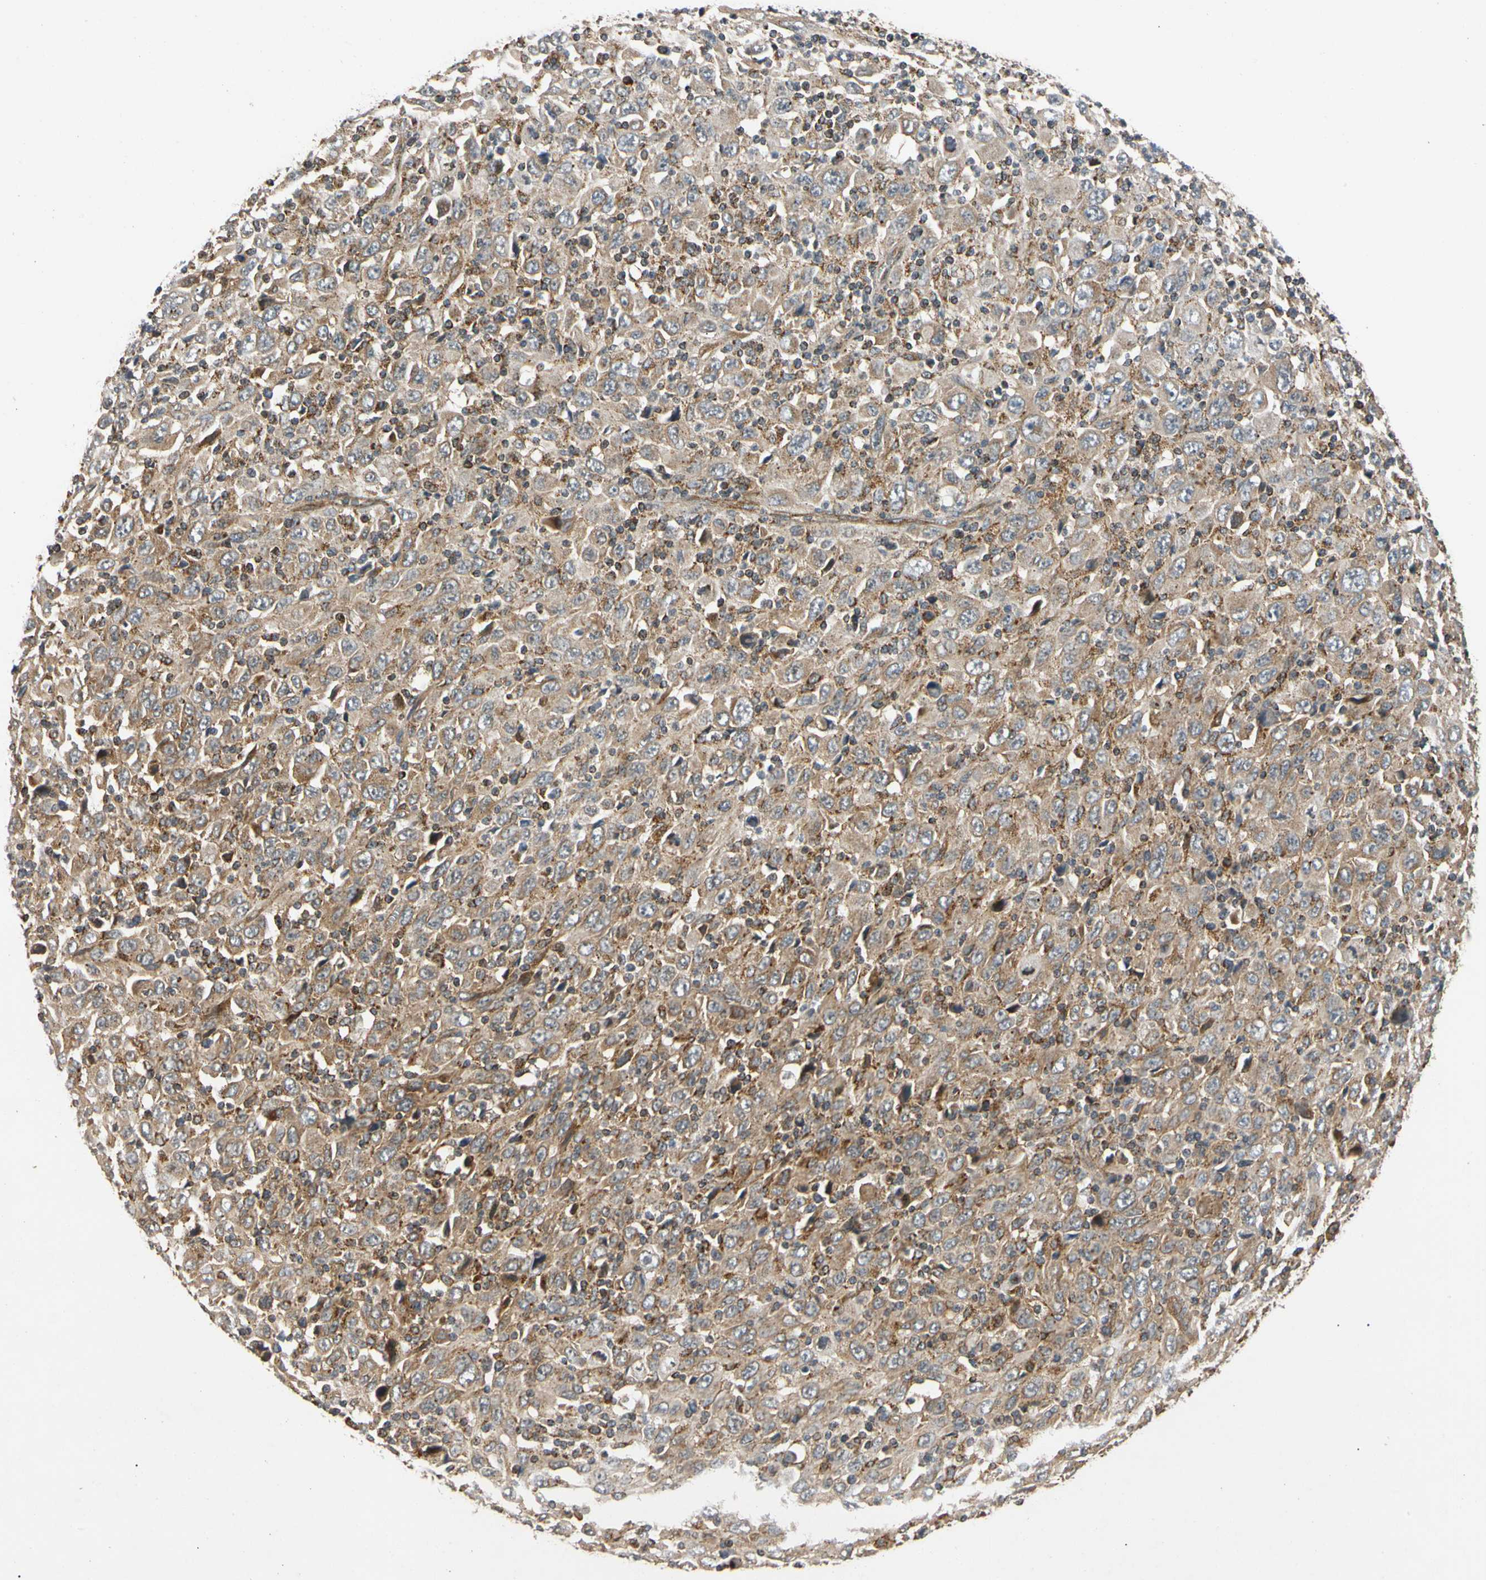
{"staining": {"intensity": "moderate", "quantity": ">75%", "location": "cytoplasmic/membranous"}, "tissue": "melanoma", "cell_type": "Tumor cells", "image_type": "cancer", "snomed": [{"axis": "morphology", "description": "Malignant melanoma, Metastatic site"}, {"axis": "topography", "description": "Skin"}], "caption": "Immunohistochemical staining of human malignant melanoma (metastatic site) shows medium levels of moderate cytoplasmic/membranous staining in approximately >75% of tumor cells. The protein is shown in brown color, while the nuclei are stained blue.", "gene": "MRPS22", "patient": {"sex": "female", "age": 56}}